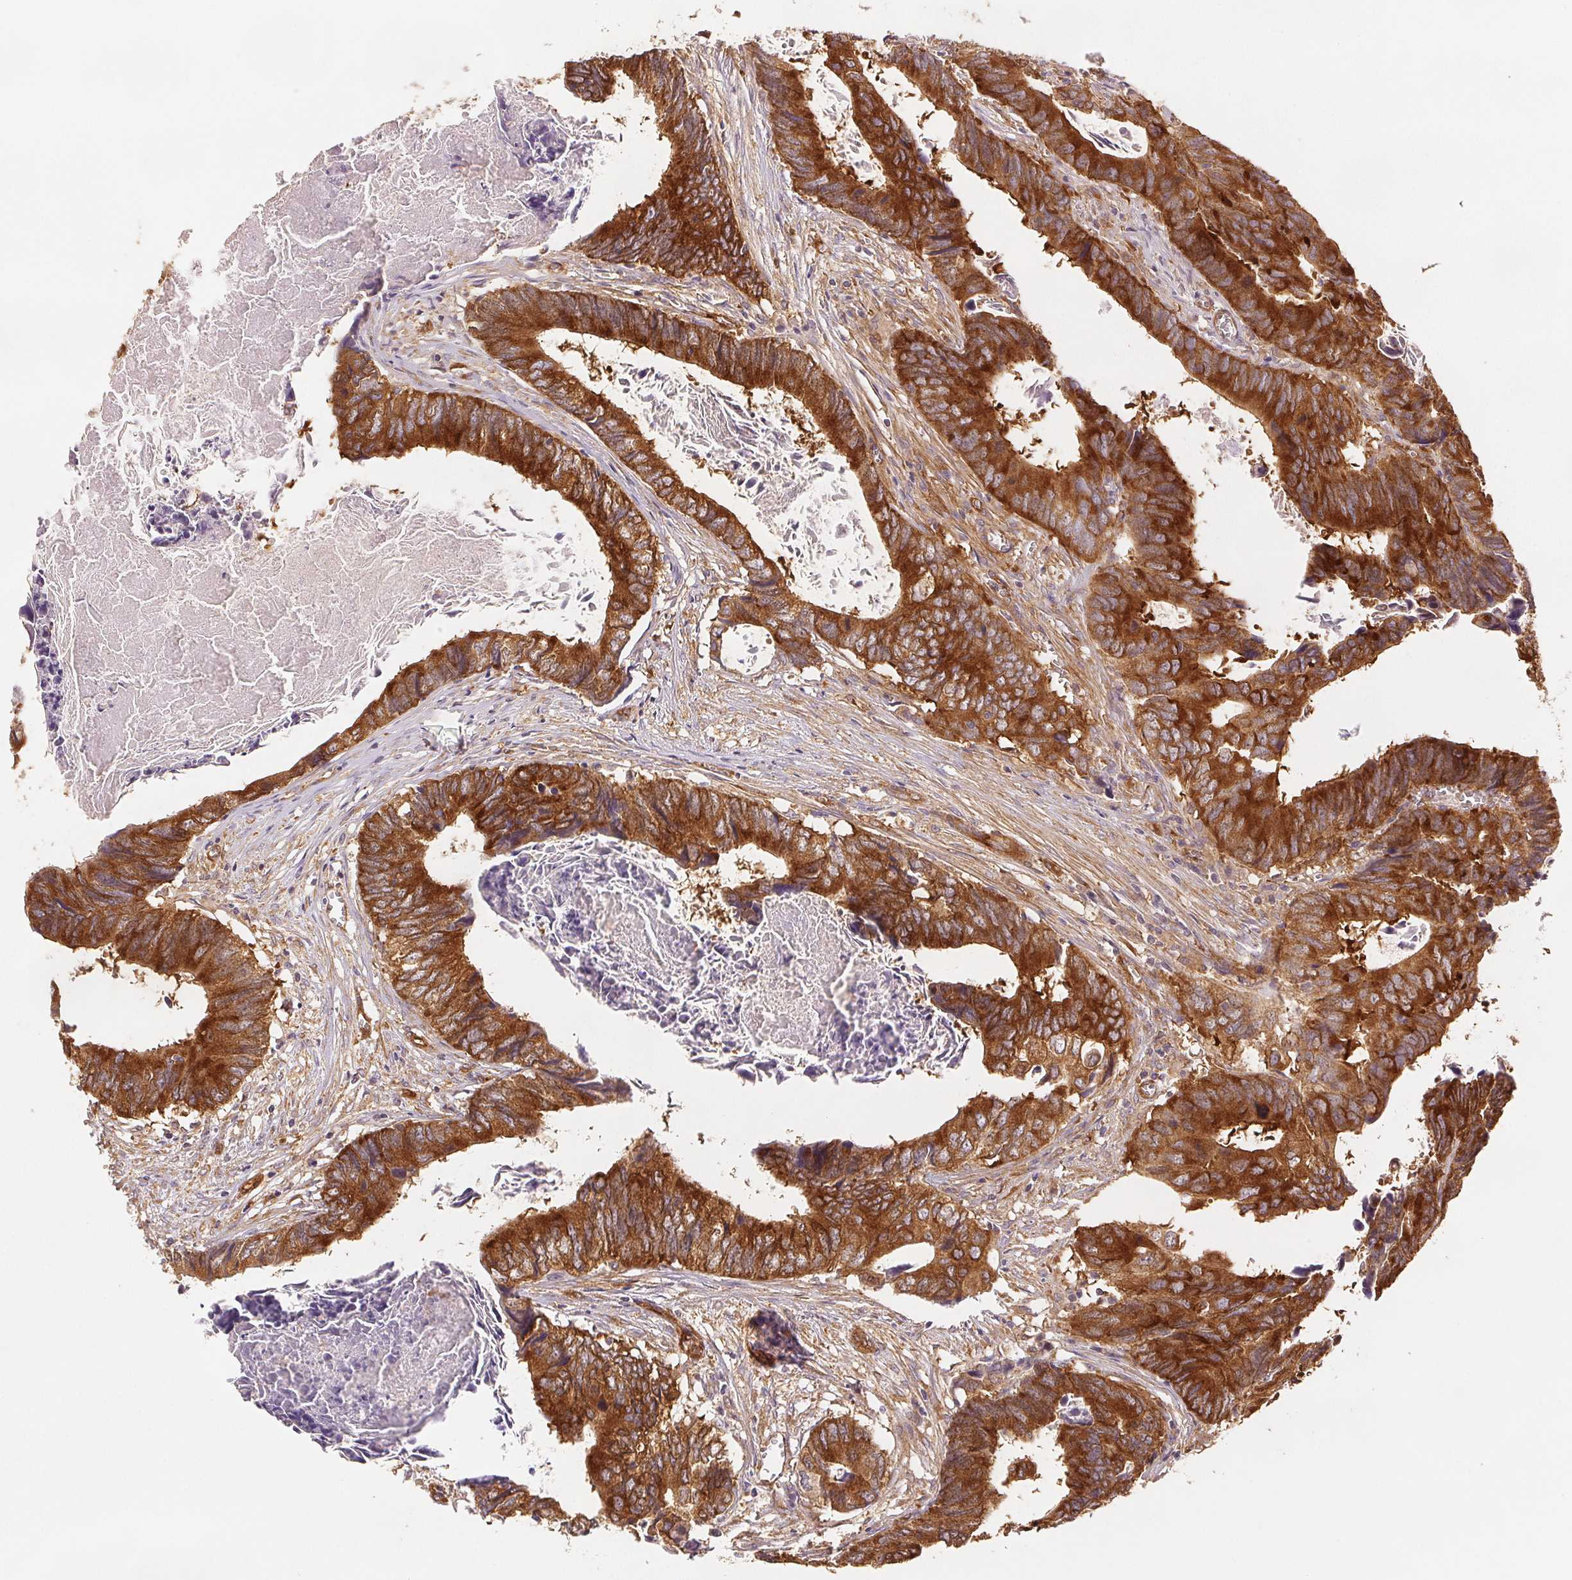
{"staining": {"intensity": "strong", "quantity": ">75%", "location": "cytoplasmic/membranous"}, "tissue": "colorectal cancer", "cell_type": "Tumor cells", "image_type": "cancer", "snomed": [{"axis": "morphology", "description": "Adenocarcinoma, NOS"}, {"axis": "topography", "description": "Colon"}], "caption": "Tumor cells reveal high levels of strong cytoplasmic/membranous staining in approximately >75% of cells in colorectal adenocarcinoma. (IHC, brightfield microscopy, high magnification).", "gene": "DIAPH2", "patient": {"sex": "female", "age": 82}}